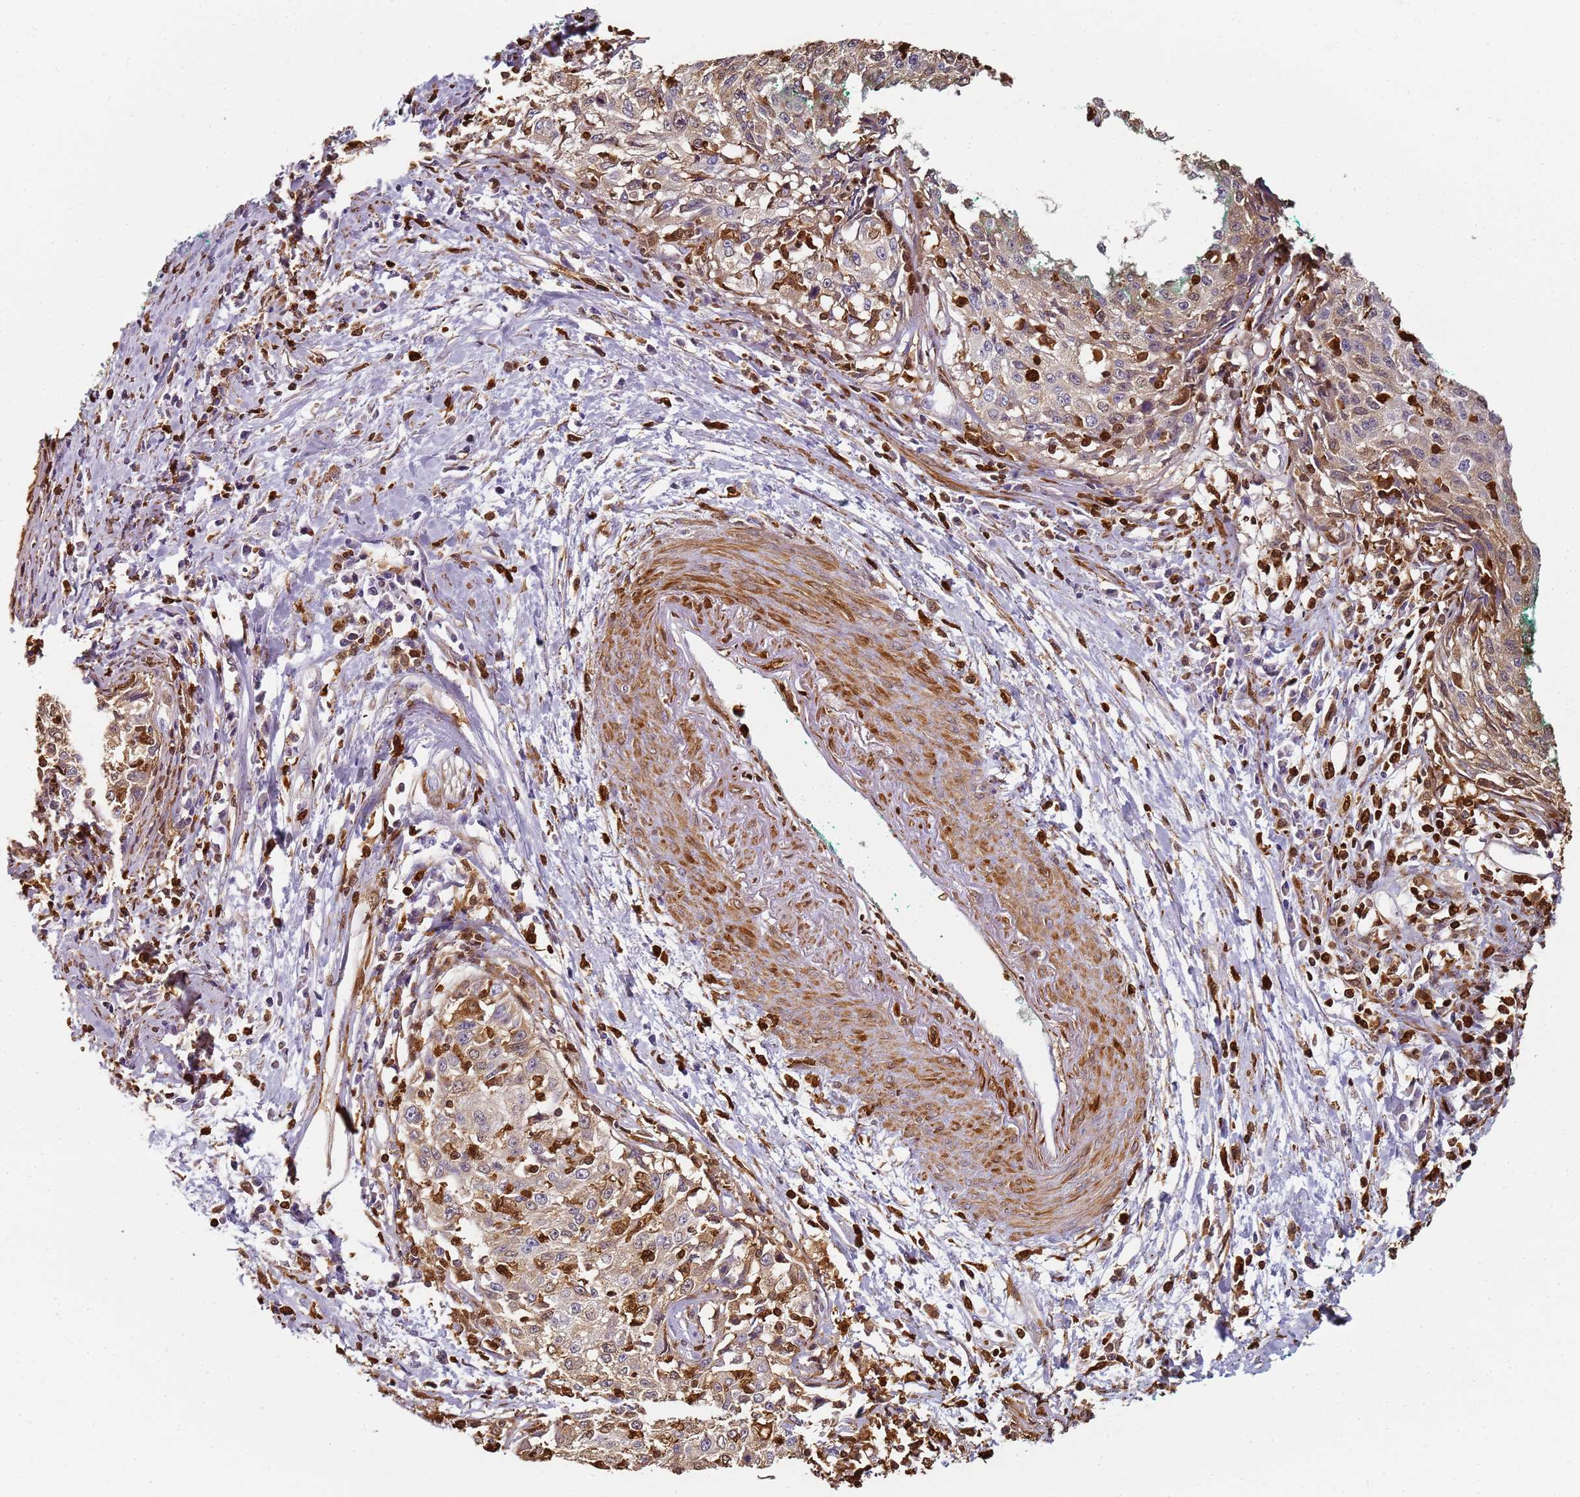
{"staining": {"intensity": "weak", "quantity": ">75%", "location": "cytoplasmic/membranous"}, "tissue": "cervical cancer", "cell_type": "Tumor cells", "image_type": "cancer", "snomed": [{"axis": "morphology", "description": "Squamous cell carcinoma, NOS"}, {"axis": "topography", "description": "Cervix"}], "caption": "Cervical cancer stained with DAB immunohistochemistry exhibits low levels of weak cytoplasmic/membranous staining in about >75% of tumor cells.", "gene": "S100A4", "patient": {"sex": "female", "age": 57}}